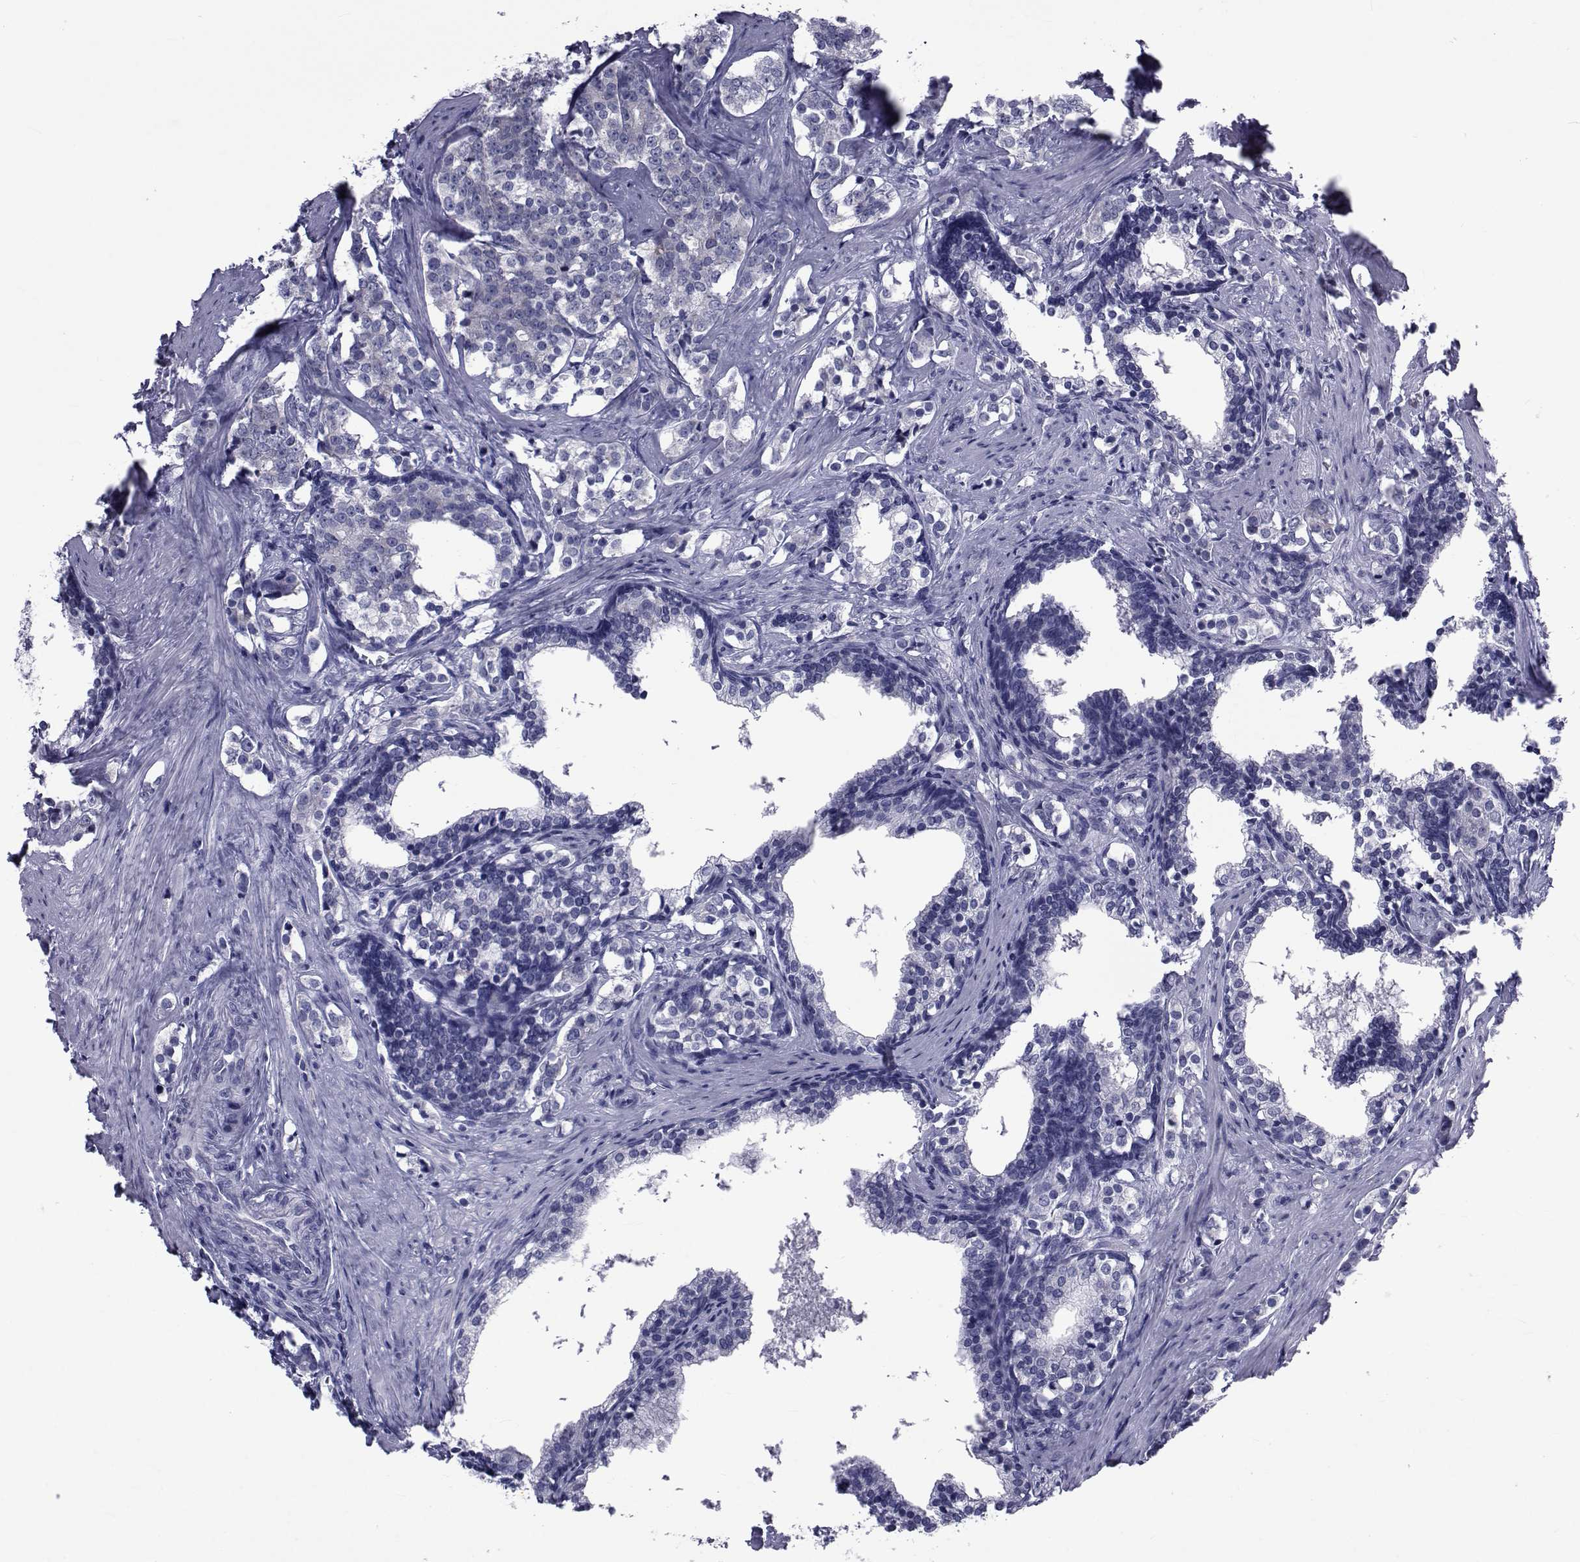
{"staining": {"intensity": "negative", "quantity": "none", "location": "none"}, "tissue": "prostate cancer", "cell_type": "Tumor cells", "image_type": "cancer", "snomed": [{"axis": "morphology", "description": "Adenocarcinoma, NOS"}, {"axis": "topography", "description": "Prostate and seminal vesicle, NOS"}], "caption": "Human prostate adenocarcinoma stained for a protein using immunohistochemistry (IHC) shows no expression in tumor cells.", "gene": "GKAP1", "patient": {"sex": "male", "age": 63}}